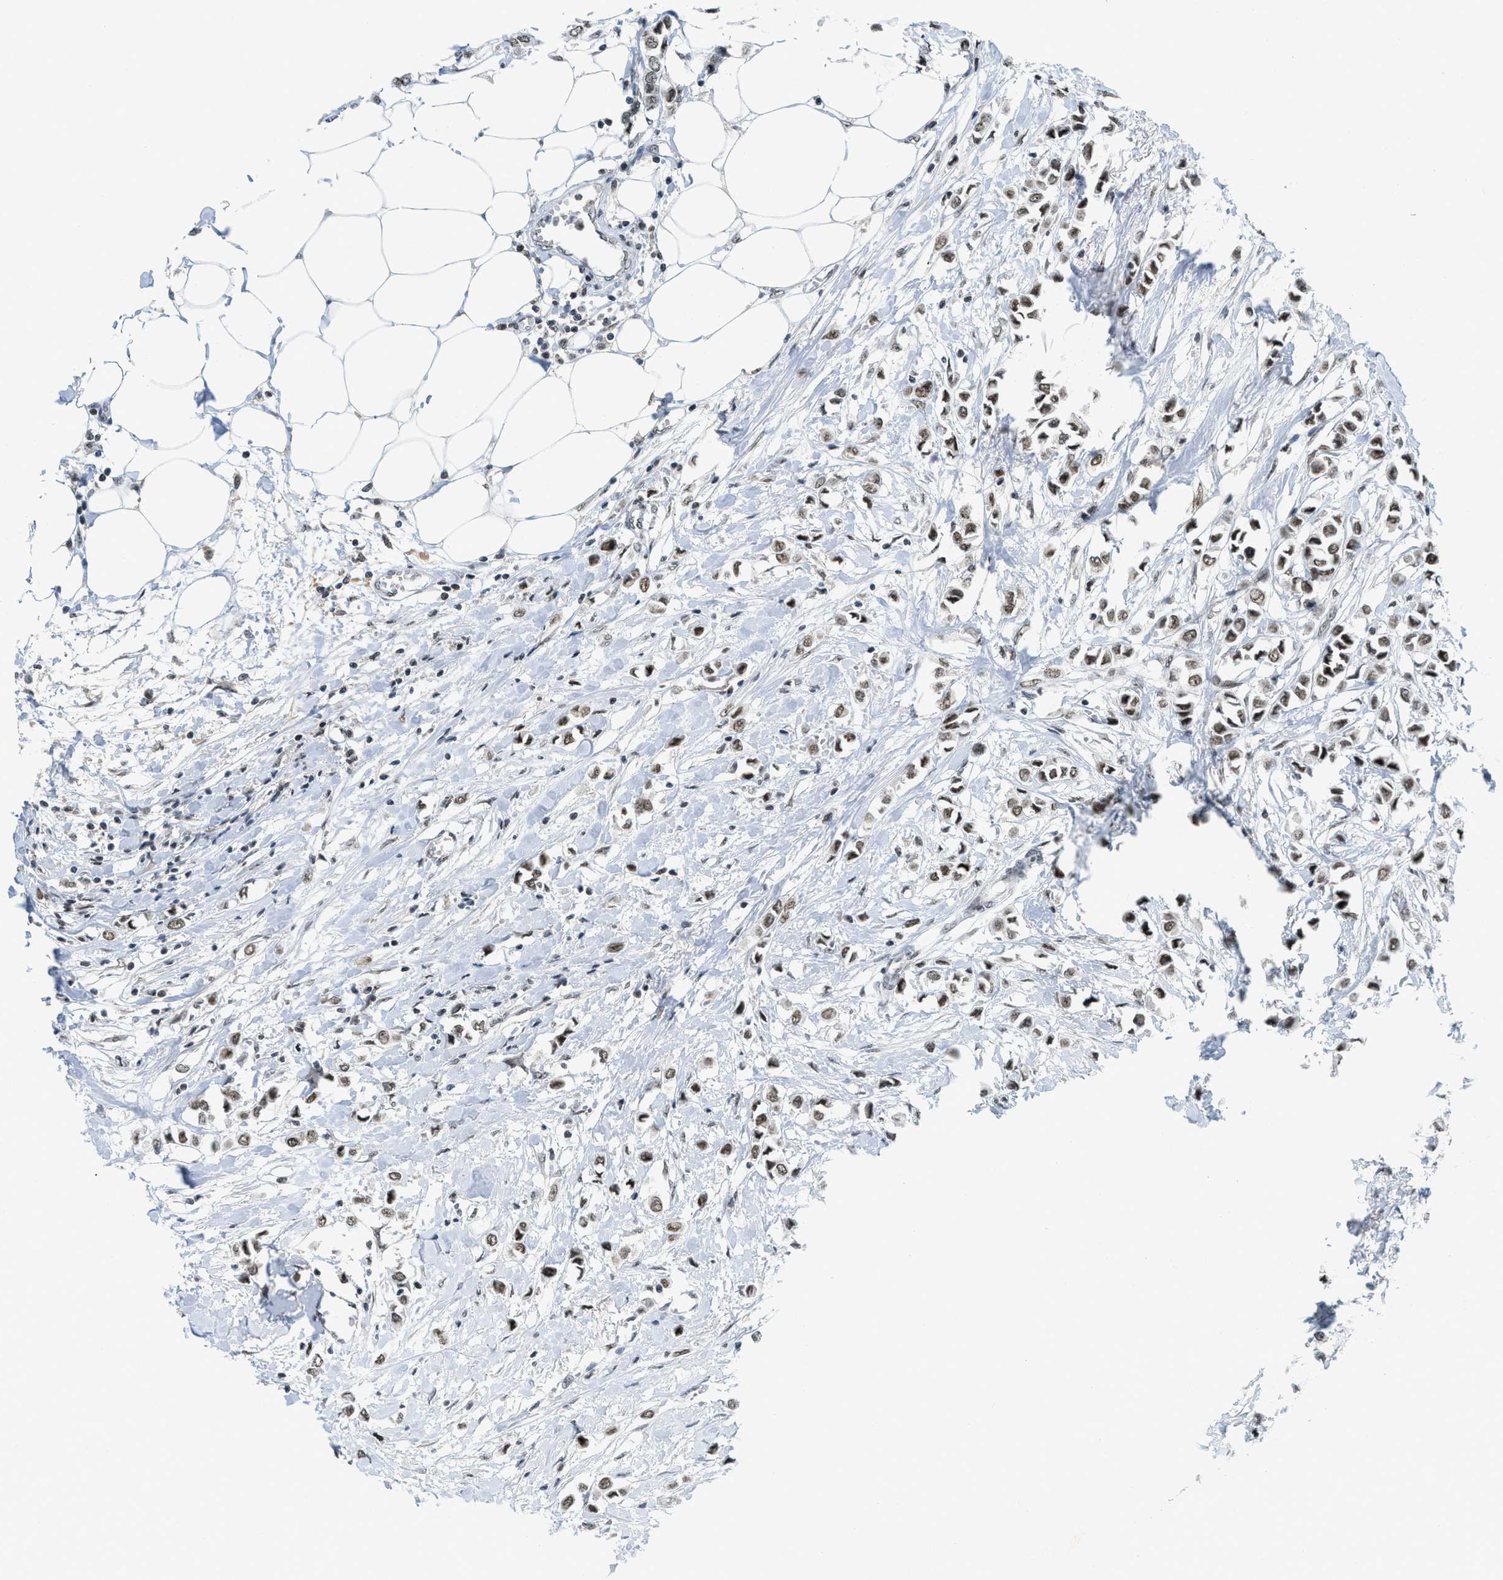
{"staining": {"intensity": "moderate", "quantity": ">75%", "location": "nuclear"}, "tissue": "breast cancer", "cell_type": "Tumor cells", "image_type": "cancer", "snomed": [{"axis": "morphology", "description": "Lobular carcinoma"}, {"axis": "topography", "description": "Breast"}], "caption": "A brown stain highlights moderate nuclear staining of a protein in breast lobular carcinoma tumor cells. The staining is performed using DAB (3,3'-diaminobenzidine) brown chromogen to label protein expression. The nuclei are counter-stained blue using hematoxylin.", "gene": "URB1", "patient": {"sex": "female", "age": 51}}